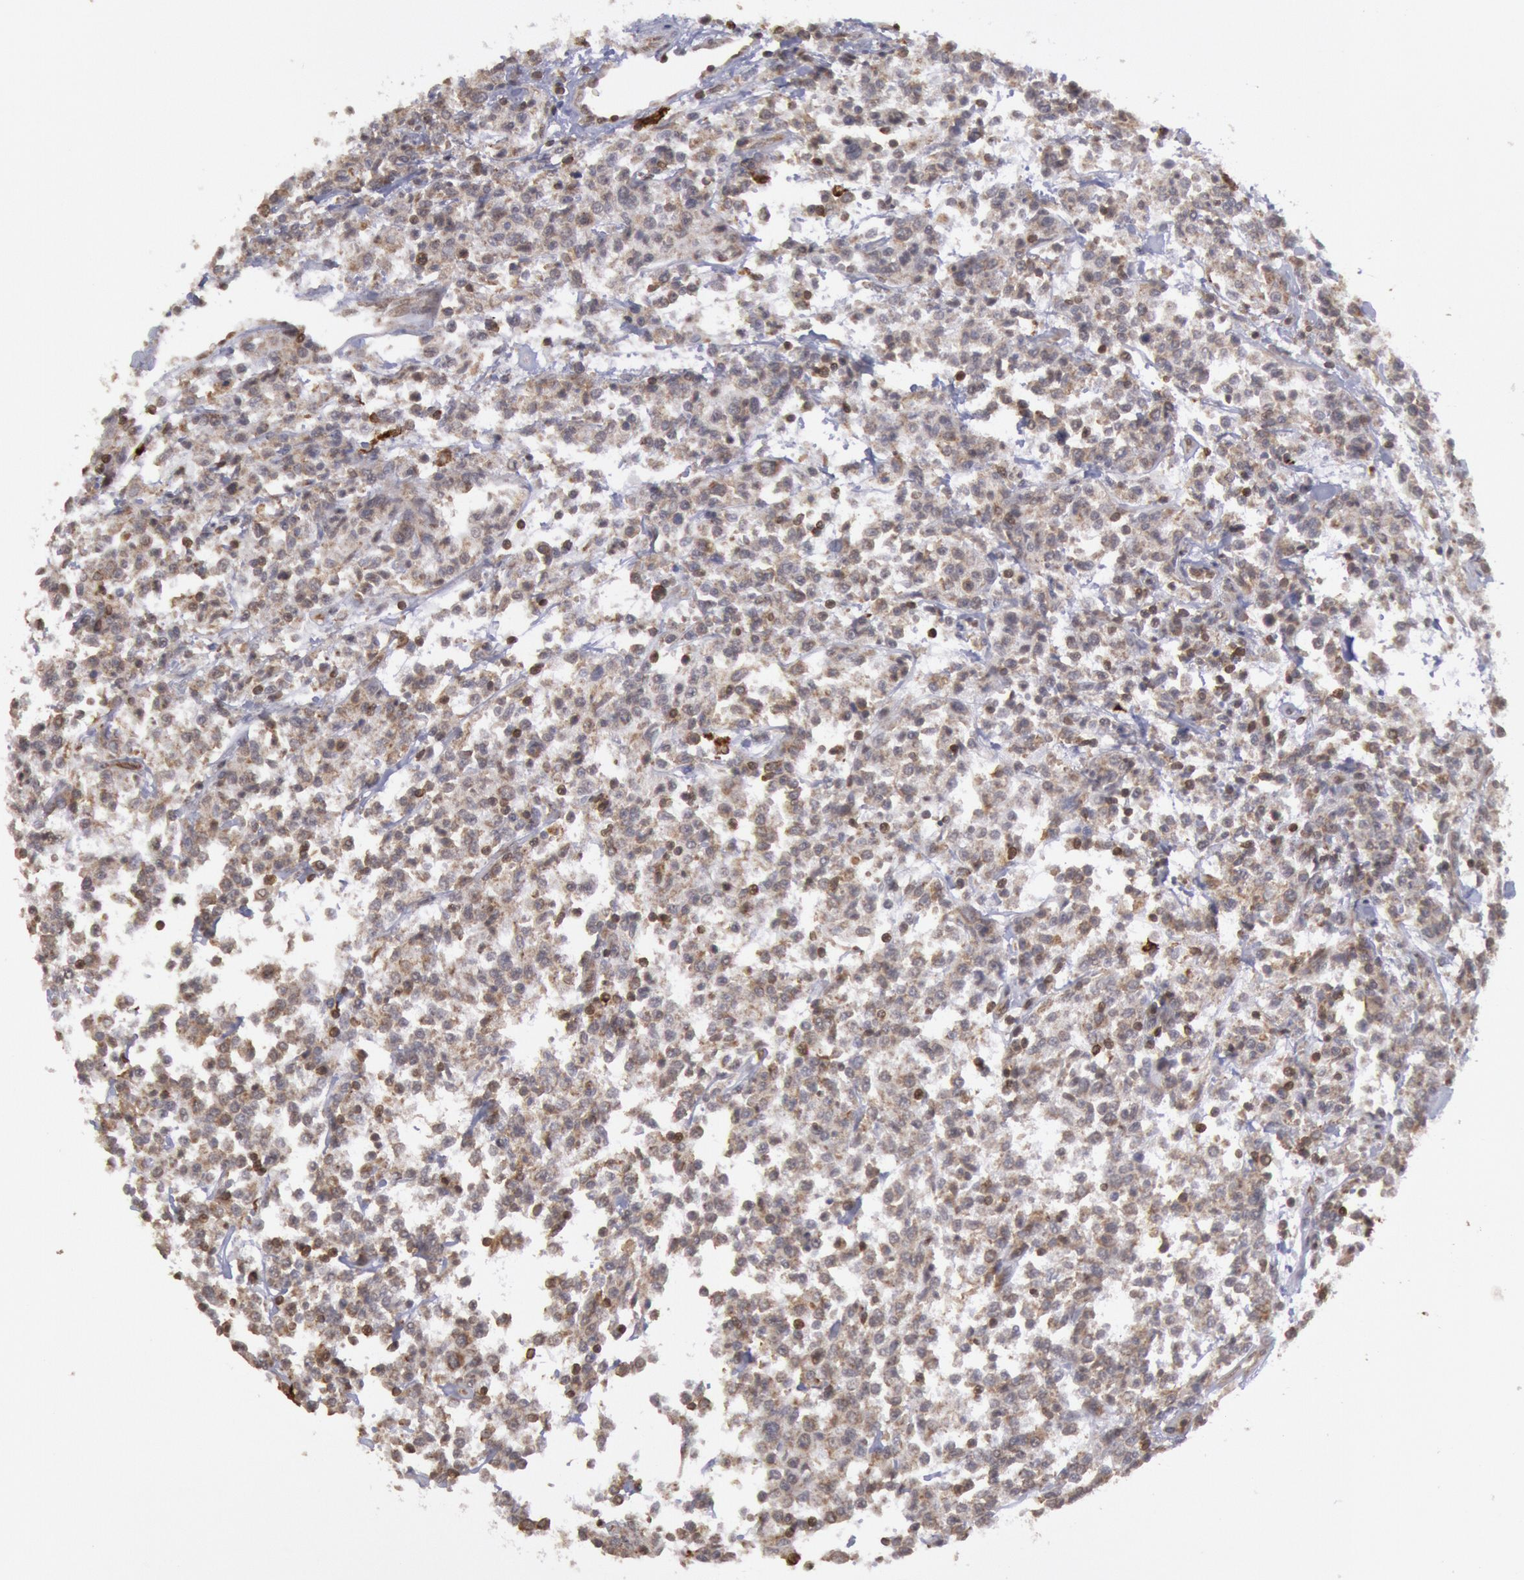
{"staining": {"intensity": "moderate", "quantity": "<25%", "location": "cytoplasmic/membranous"}, "tissue": "lymphoma", "cell_type": "Tumor cells", "image_type": "cancer", "snomed": [{"axis": "morphology", "description": "Malignant lymphoma, non-Hodgkin's type, Low grade"}, {"axis": "topography", "description": "Small intestine"}], "caption": "About <25% of tumor cells in lymphoma show moderate cytoplasmic/membranous protein positivity as visualized by brown immunohistochemical staining.", "gene": "TAP2", "patient": {"sex": "female", "age": 59}}